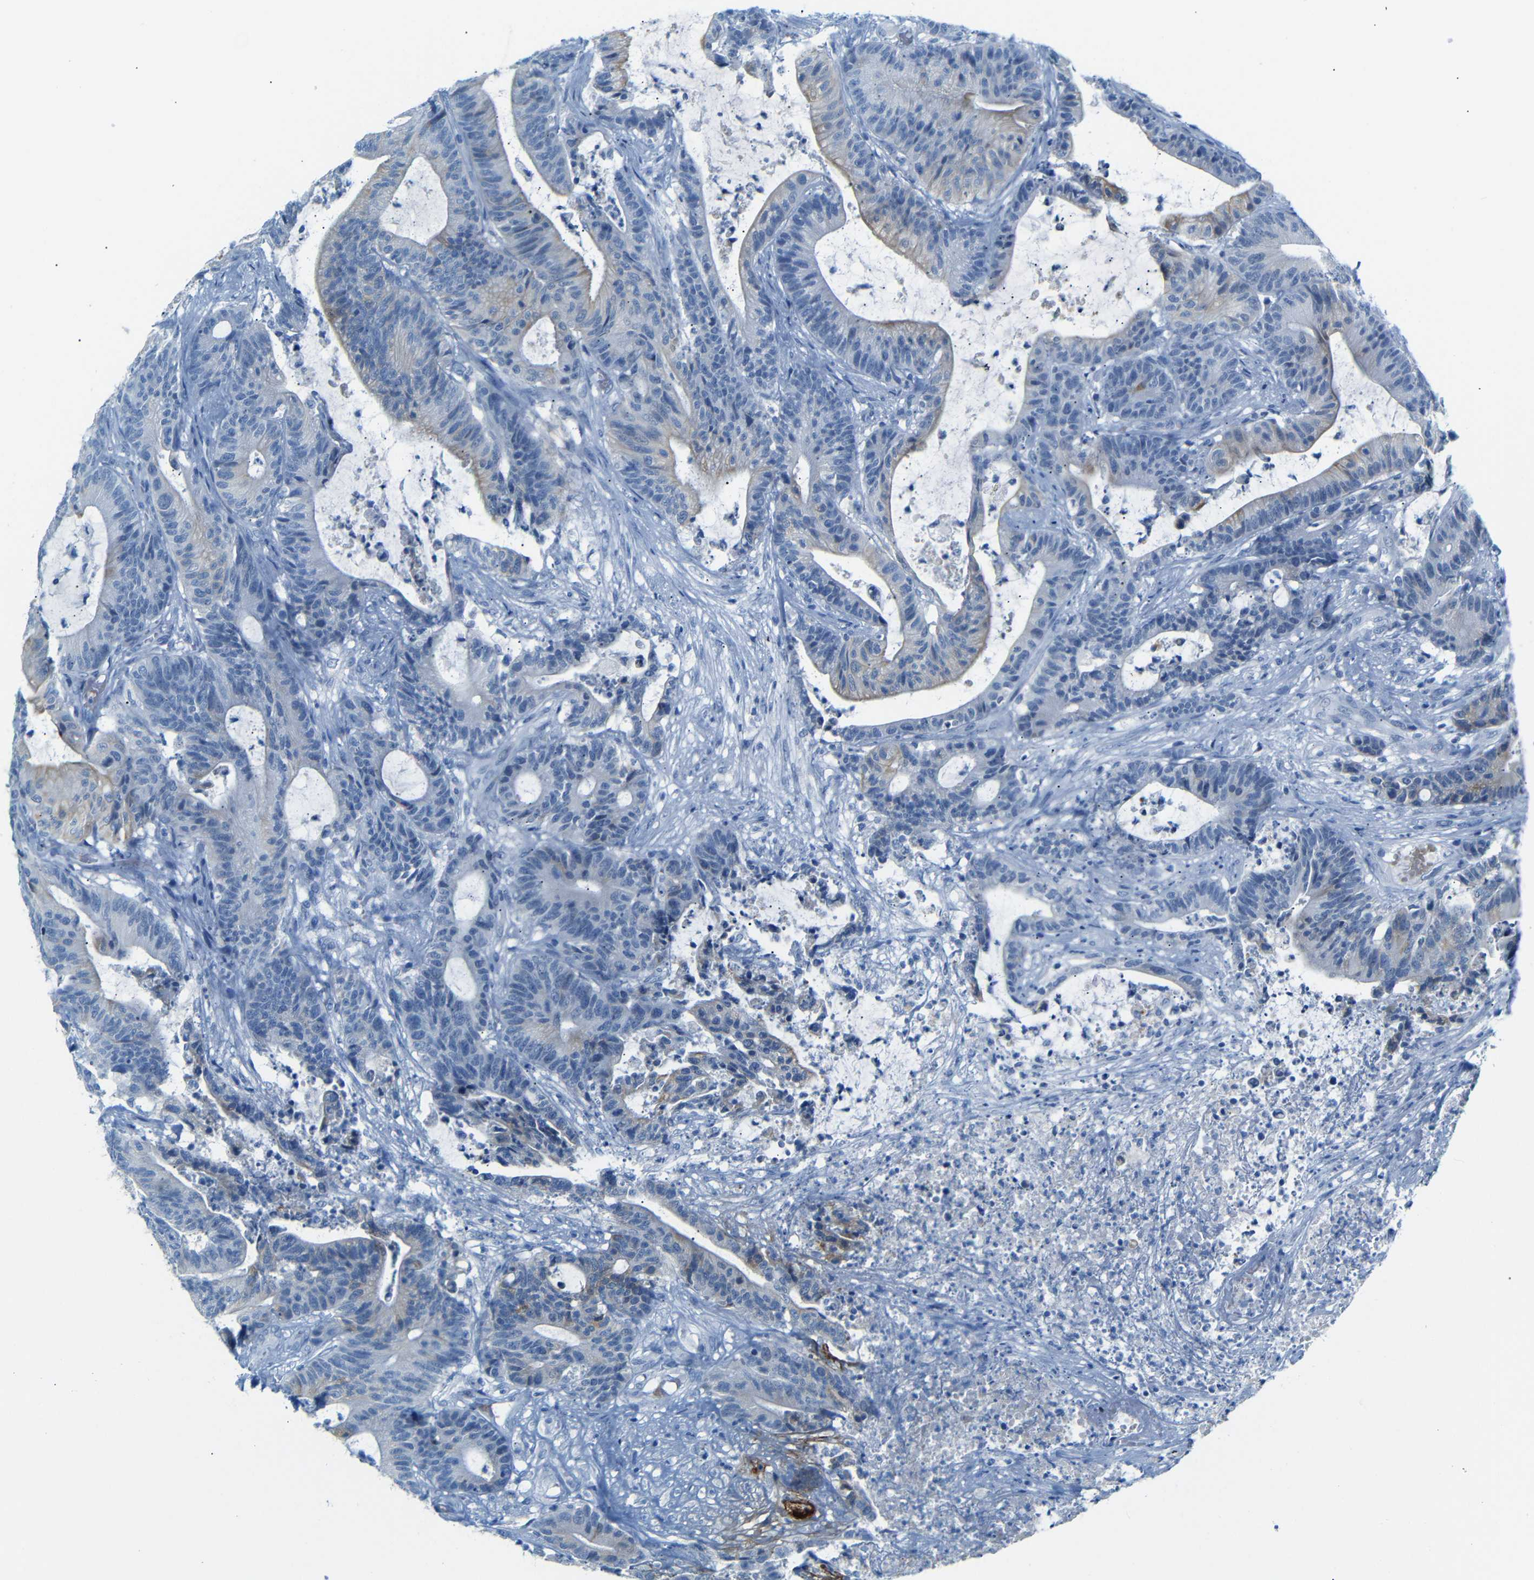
{"staining": {"intensity": "weak", "quantity": "25%-75%", "location": "cytoplasmic/membranous"}, "tissue": "colorectal cancer", "cell_type": "Tumor cells", "image_type": "cancer", "snomed": [{"axis": "morphology", "description": "Adenocarcinoma, NOS"}, {"axis": "topography", "description": "Colon"}], "caption": "Weak cytoplasmic/membranous positivity is present in about 25%-75% of tumor cells in colorectal adenocarcinoma.", "gene": "DYNAP", "patient": {"sex": "female", "age": 84}}